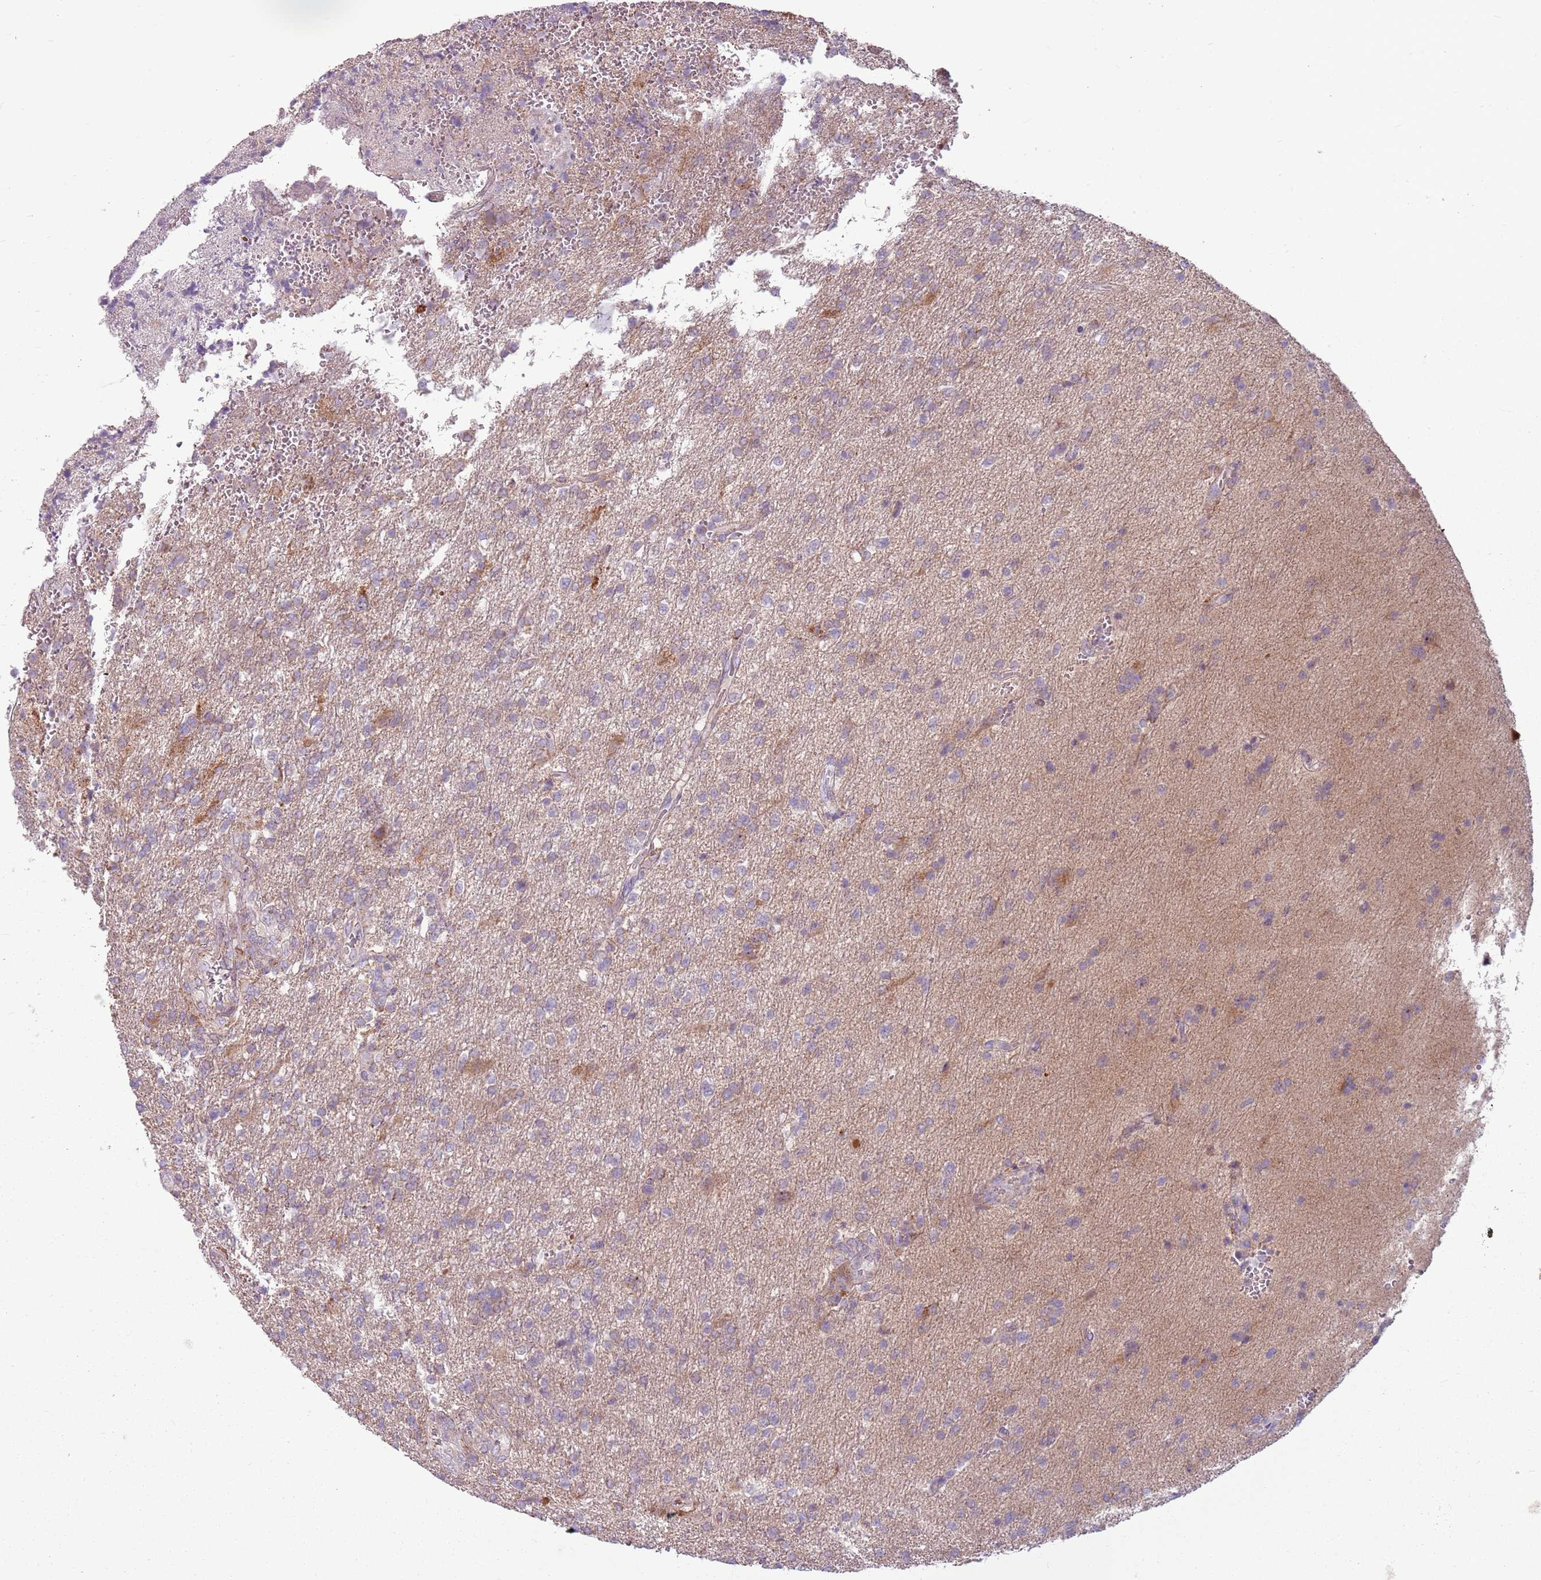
{"staining": {"intensity": "weak", "quantity": "<25%", "location": "cytoplasmic/membranous"}, "tissue": "glioma", "cell_type": "Tumor cells", "image_type": "cancer", "snomed": [{"axis": "morphology", "description": "Glioma, malignant, High grade"}, {"axis": "topography", "description": "Brain"}], "caption": "Protein analysis of malignant glioma (high-grade) exhibits no significant expression in tumor cells.", "gene": "ZNF530", "patient": {"sex": "male", "age": 56}}